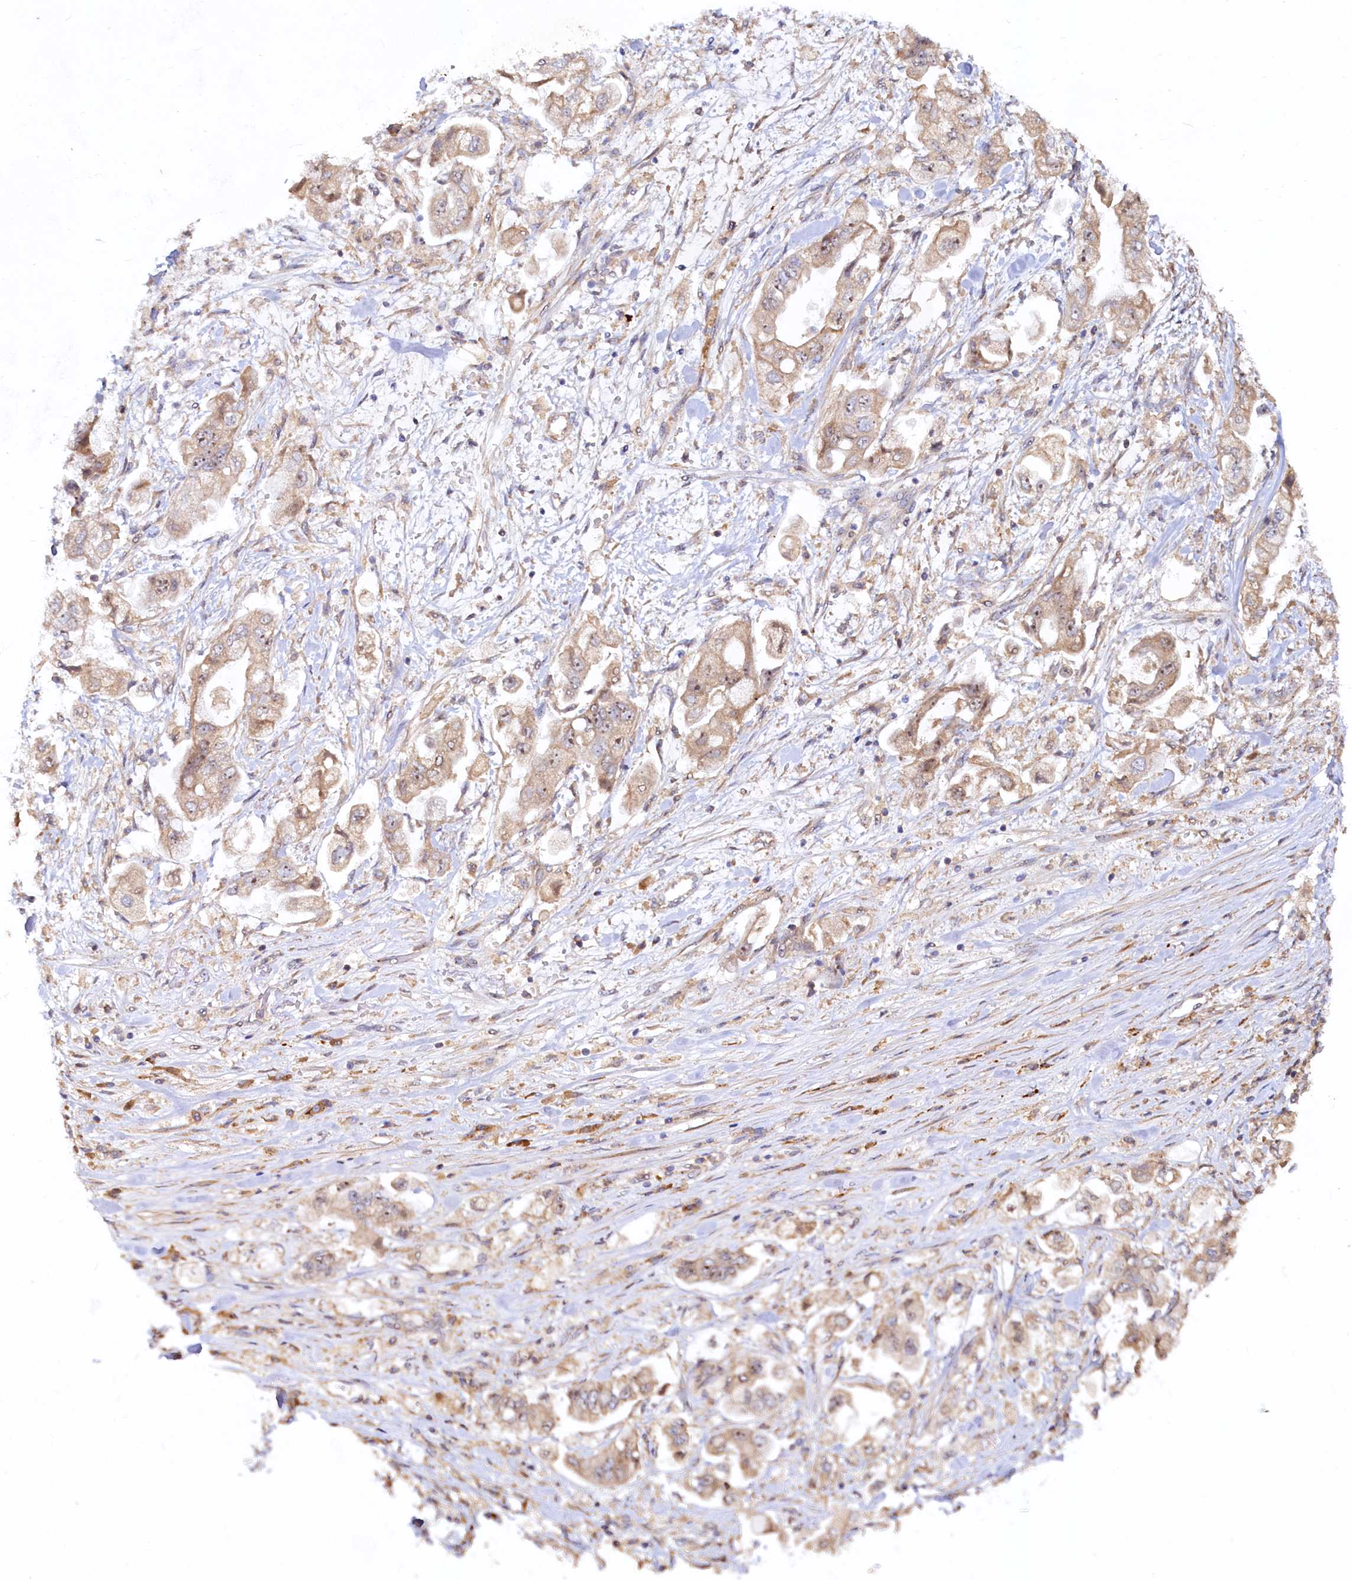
{"staining": {"intensity": "weak", "quantity": ">75%", "location": "cytoplasmic/membranous,nuclear"}, "tissue": "stomach cancer", "cell_type": "Tumor cells", "image_type": "cancer", "snomed": [{"axis": "morphology", "description": "Adenocarcinoma, NOS"}, {"axis": "topography", "description": "Stomach"}], "caption": "About >75% of tumor cells in human stomach cancer reveal weak cytoplasmic/membranous and nuclear protein expression as visualized by brown immunohistochemical staining.", "gene": "RGS7BP", "patient": {"sex": "male", "age": 62}}